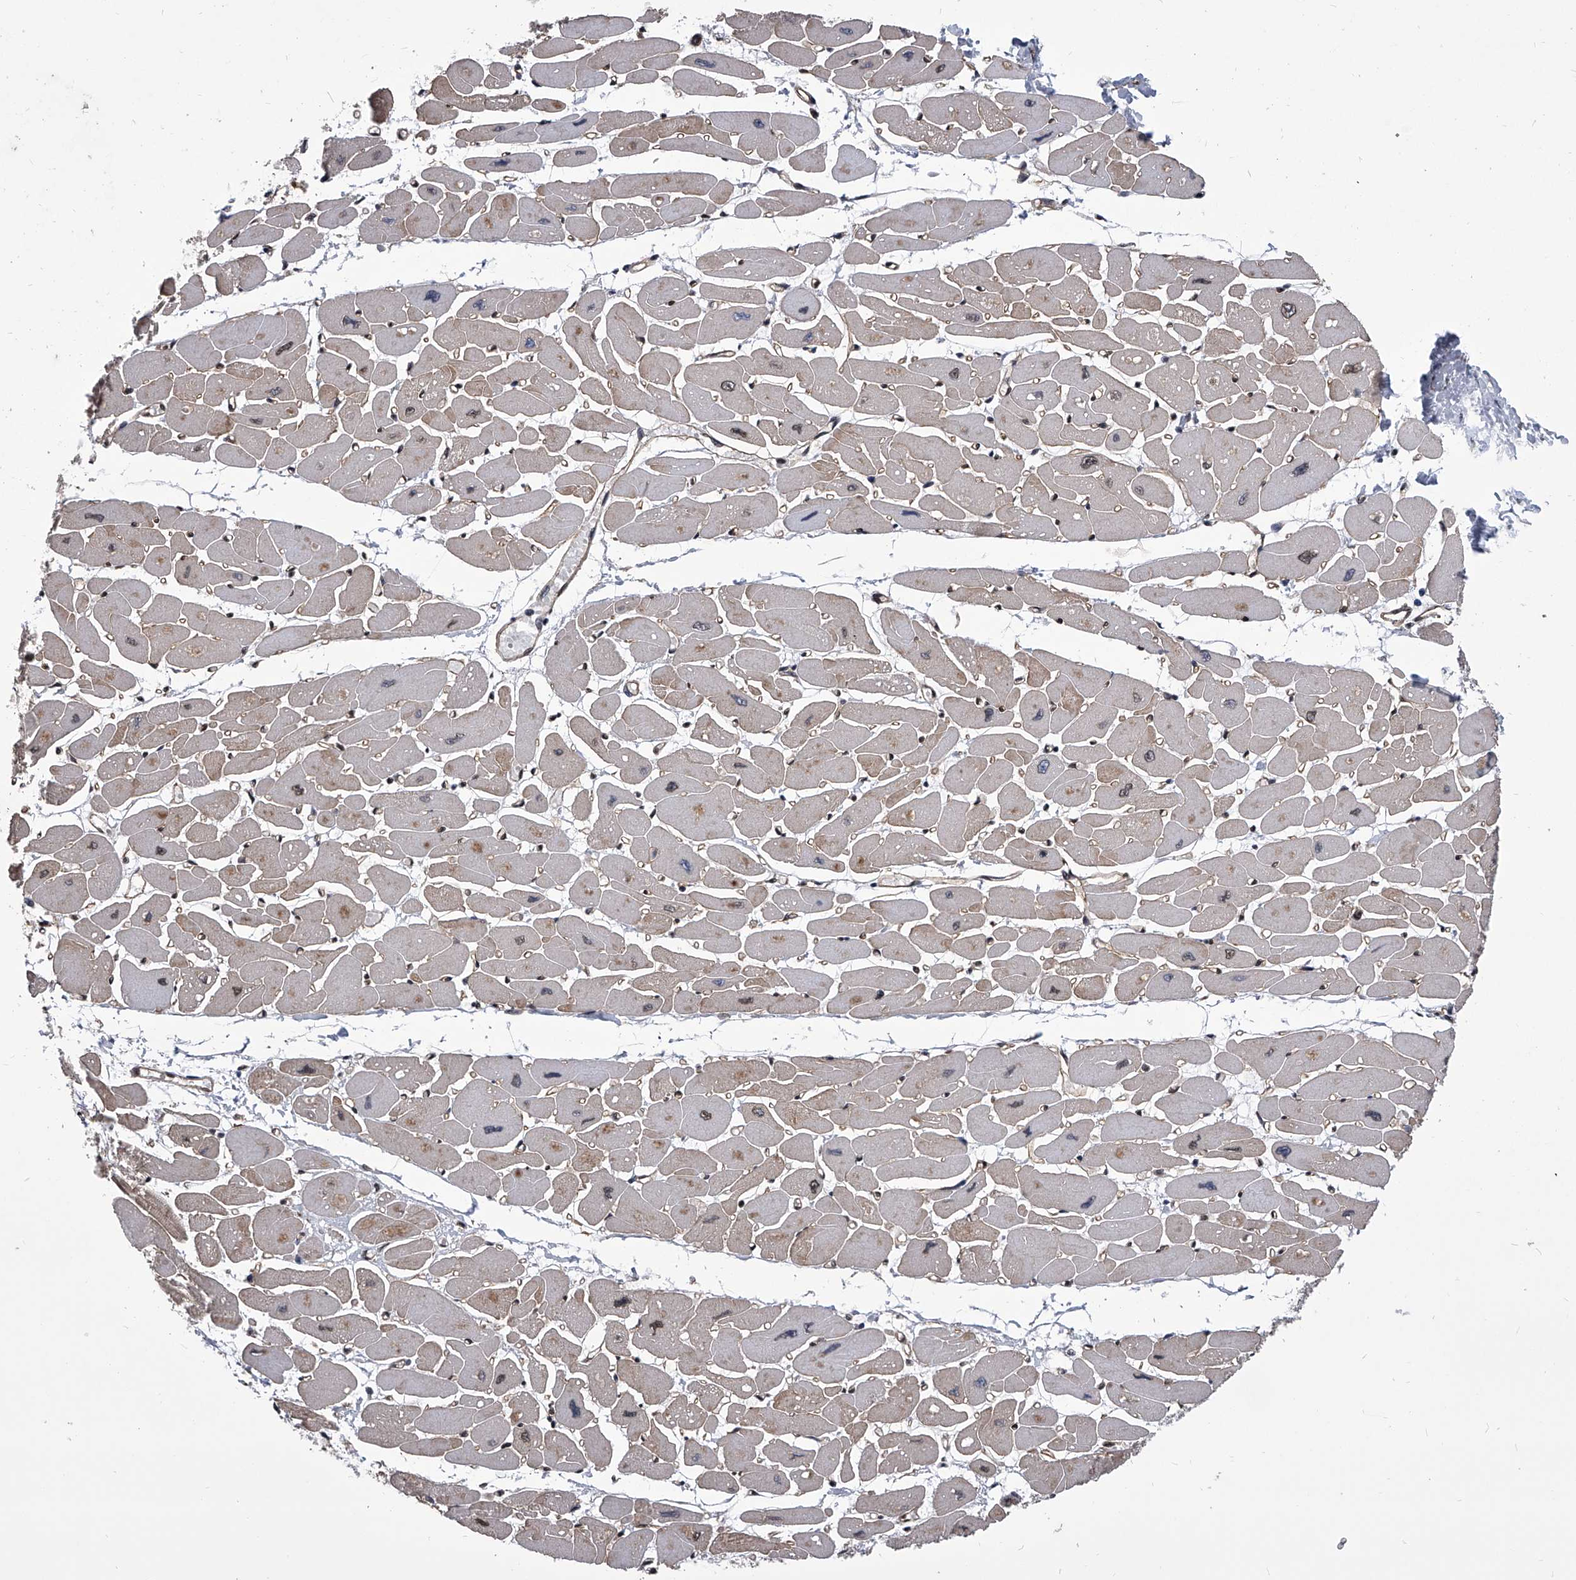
{"staining": {"intensity": "moderate", "quantity": "25%-75%", "location": "cytoplasmic/membranous,nuclear"}, "tissue": "heart muscle", "cell_type": "Cardiomyocytes", "image_type": "normal", "snomed": [{"axis": "morphology", "description": "Normal tissue, NOS"}, {"axis": "topography", "description": "Heart"}], "caption": "Immunohistochemistry (IHC) staining of unremarkable heart muscle, which shows medium levels of moderate cytoplasmic/membranous,nuclear staining in about 25%-75% of cardiomyocytes indicating moderate cytoplasmic/membranous,nuclear protein positivity. The staining was performed using DAB (3,3'-diaminobenzidine) (brown) for protein detection and nuclei were counterstained in hematoxylin (blue).", "gene": "ZNF76", "patient": {"sex": "female", "age": 54}}